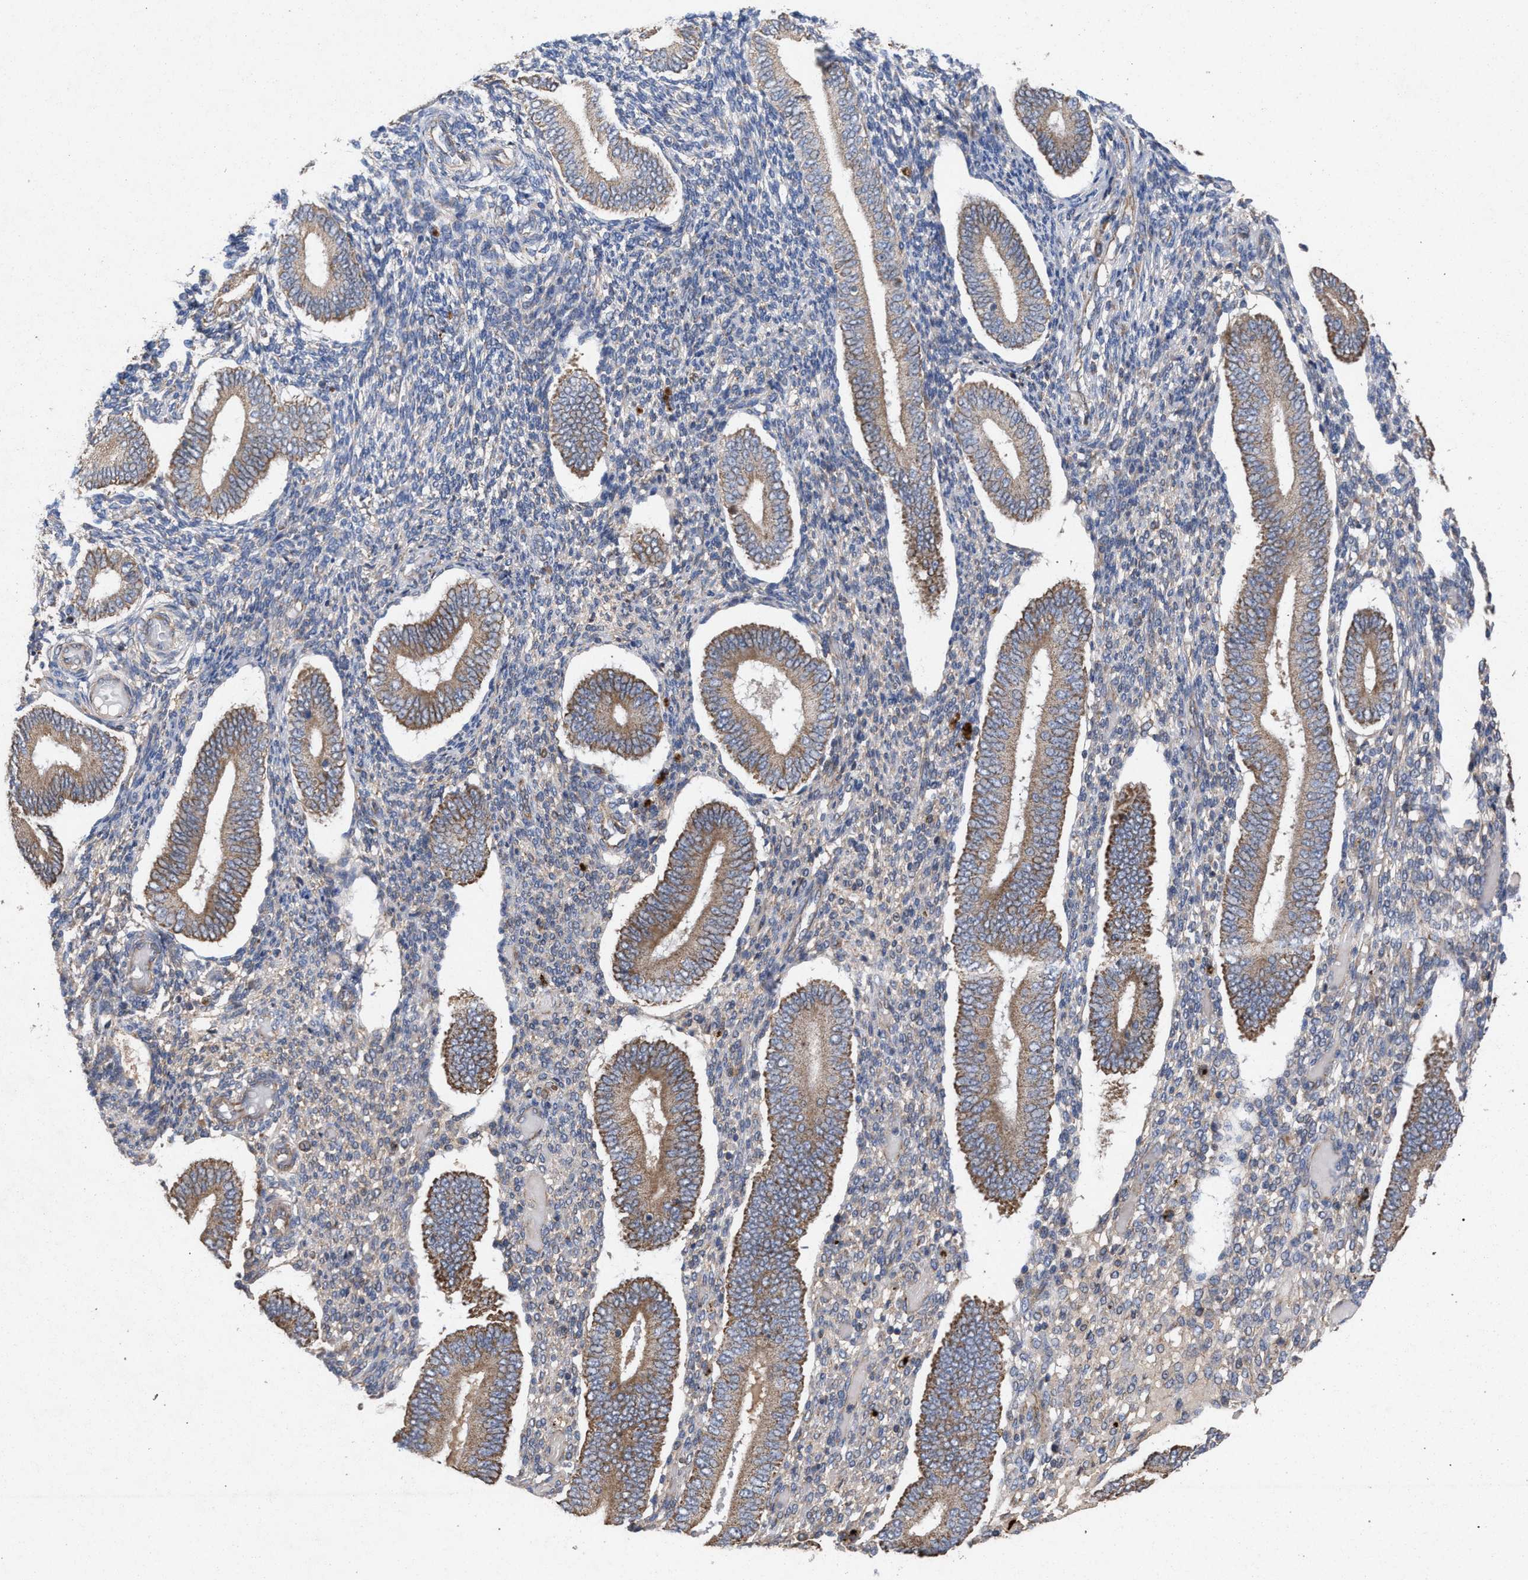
{"staining": {"intensity": "weak", "quantity": "<25%", "location": "cytoplasmic/membranous"}, "tissue": "endometrium", "cell_type": "Cells in endometrial stroma", "image_type": "normal", "snomed": [{"axis": "morphology", "description": "Normal tissue, NOS"}, {"axis": "topography", "description": "Endometrium"}], "caption": "DAB immunohistochemical staining of unremarkable human endometrium demonstrates no significant staining in cells in endometrial stroma. The staining was performed using DAB (3,3'-diaminobenzidine) to visualize the protein expression in brown, while the nuclei were stained in blue with hematoxylin (Magnification: 20x).", "gene": "BCL2L12", "patient": {"sex": "female", "age": 42}}